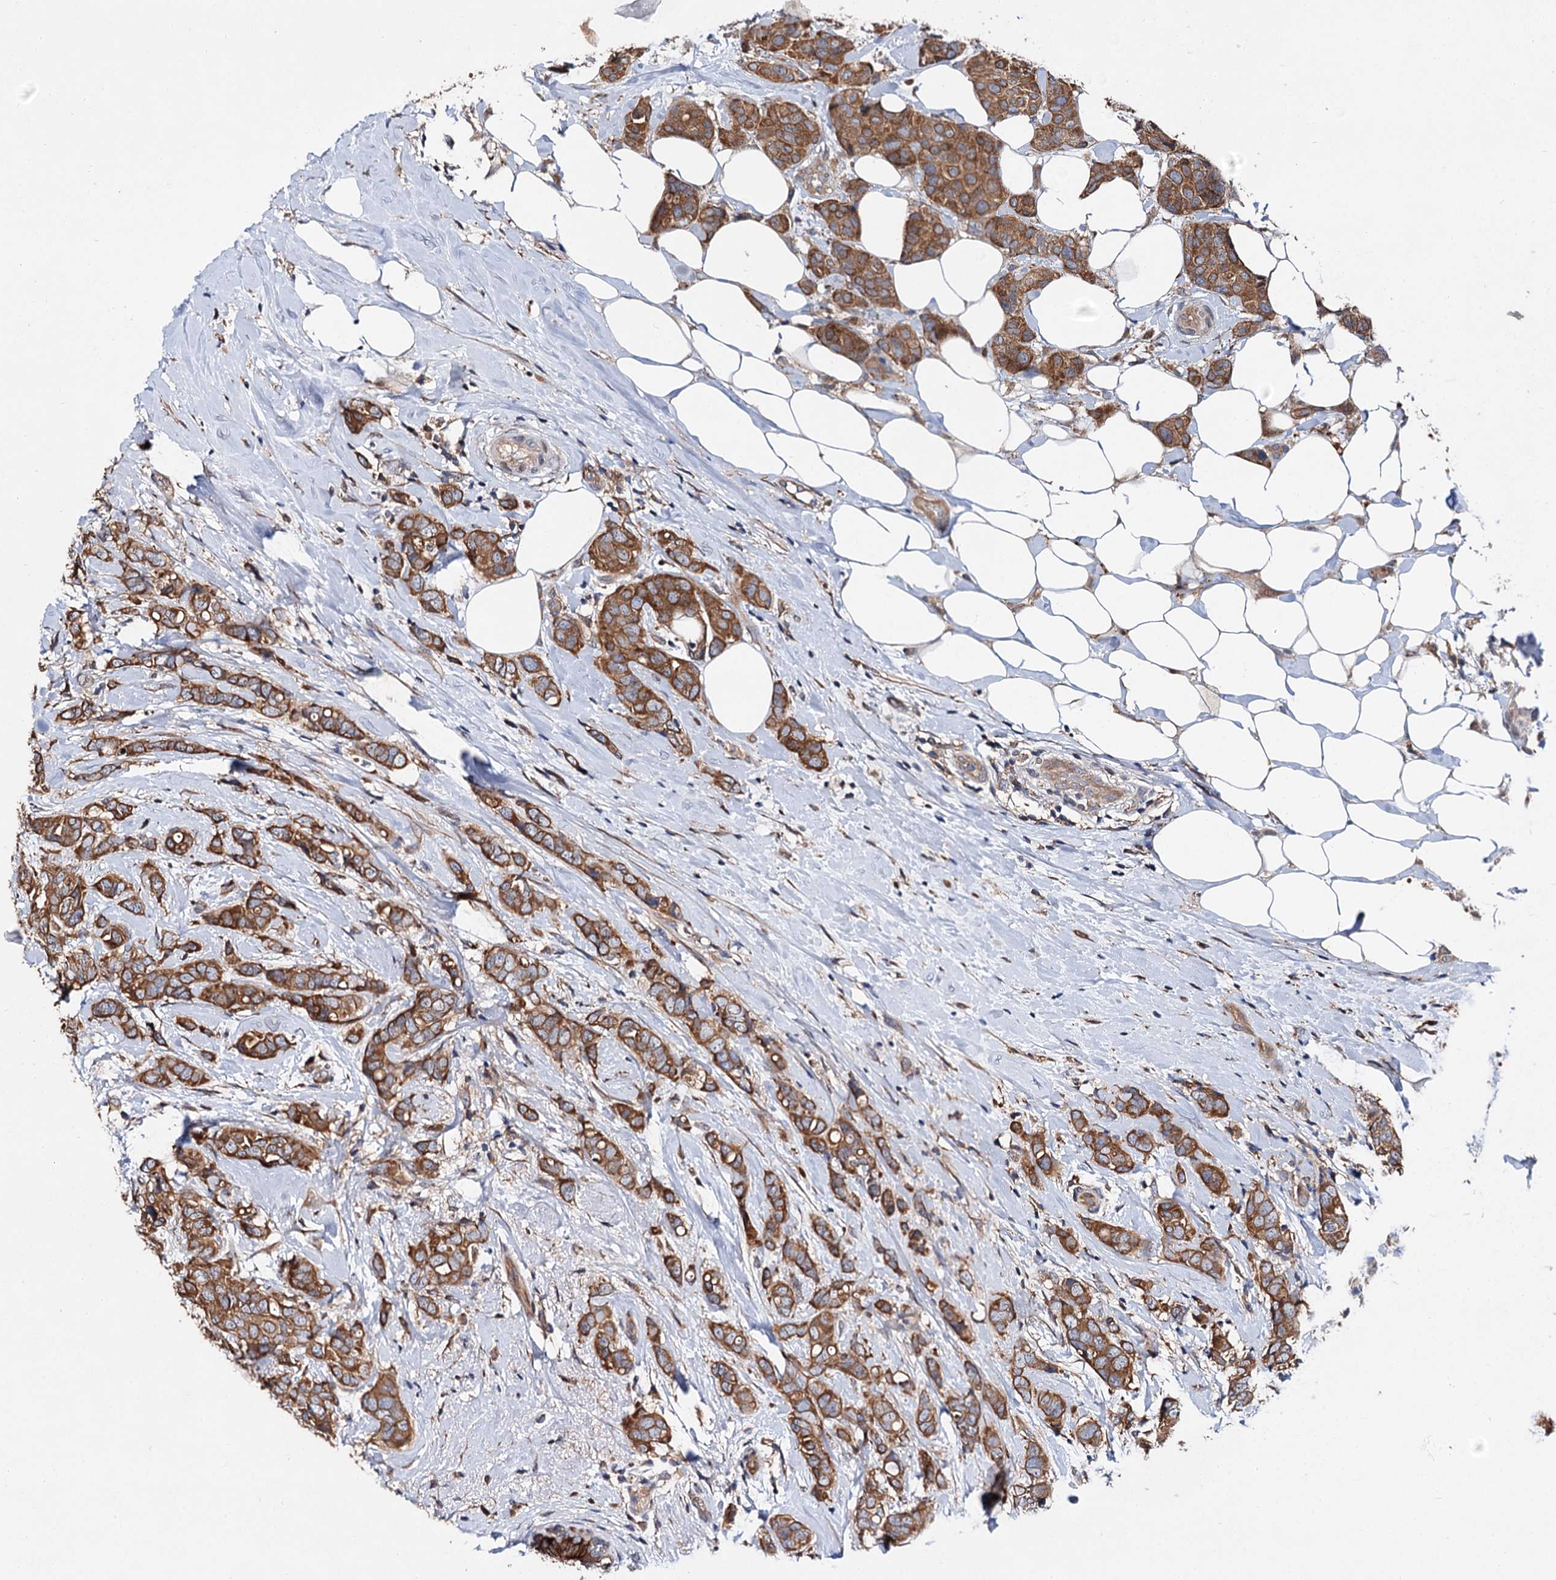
{"staining": {"intensity": "moderate", "quantity": ">75%", "location": "cytoplasmic/membranous"}, "tissue": "breast cancer", "cell_type": "Tumor cells", "image_type": "cancer", "snomed": [{"axis": "morphology", "description": "Lobular carcinoma"}, {"axis": "topography", "description": "Breast"}], "caption": "About >75% of tumor cells in lobular carcinoma (breast) display moderate cytoplasmic/membranous protein expression as visualized by brown immunohistochemical staining.", "gene": "NAA25", "patient": {"sex": "female", "age": 51}}